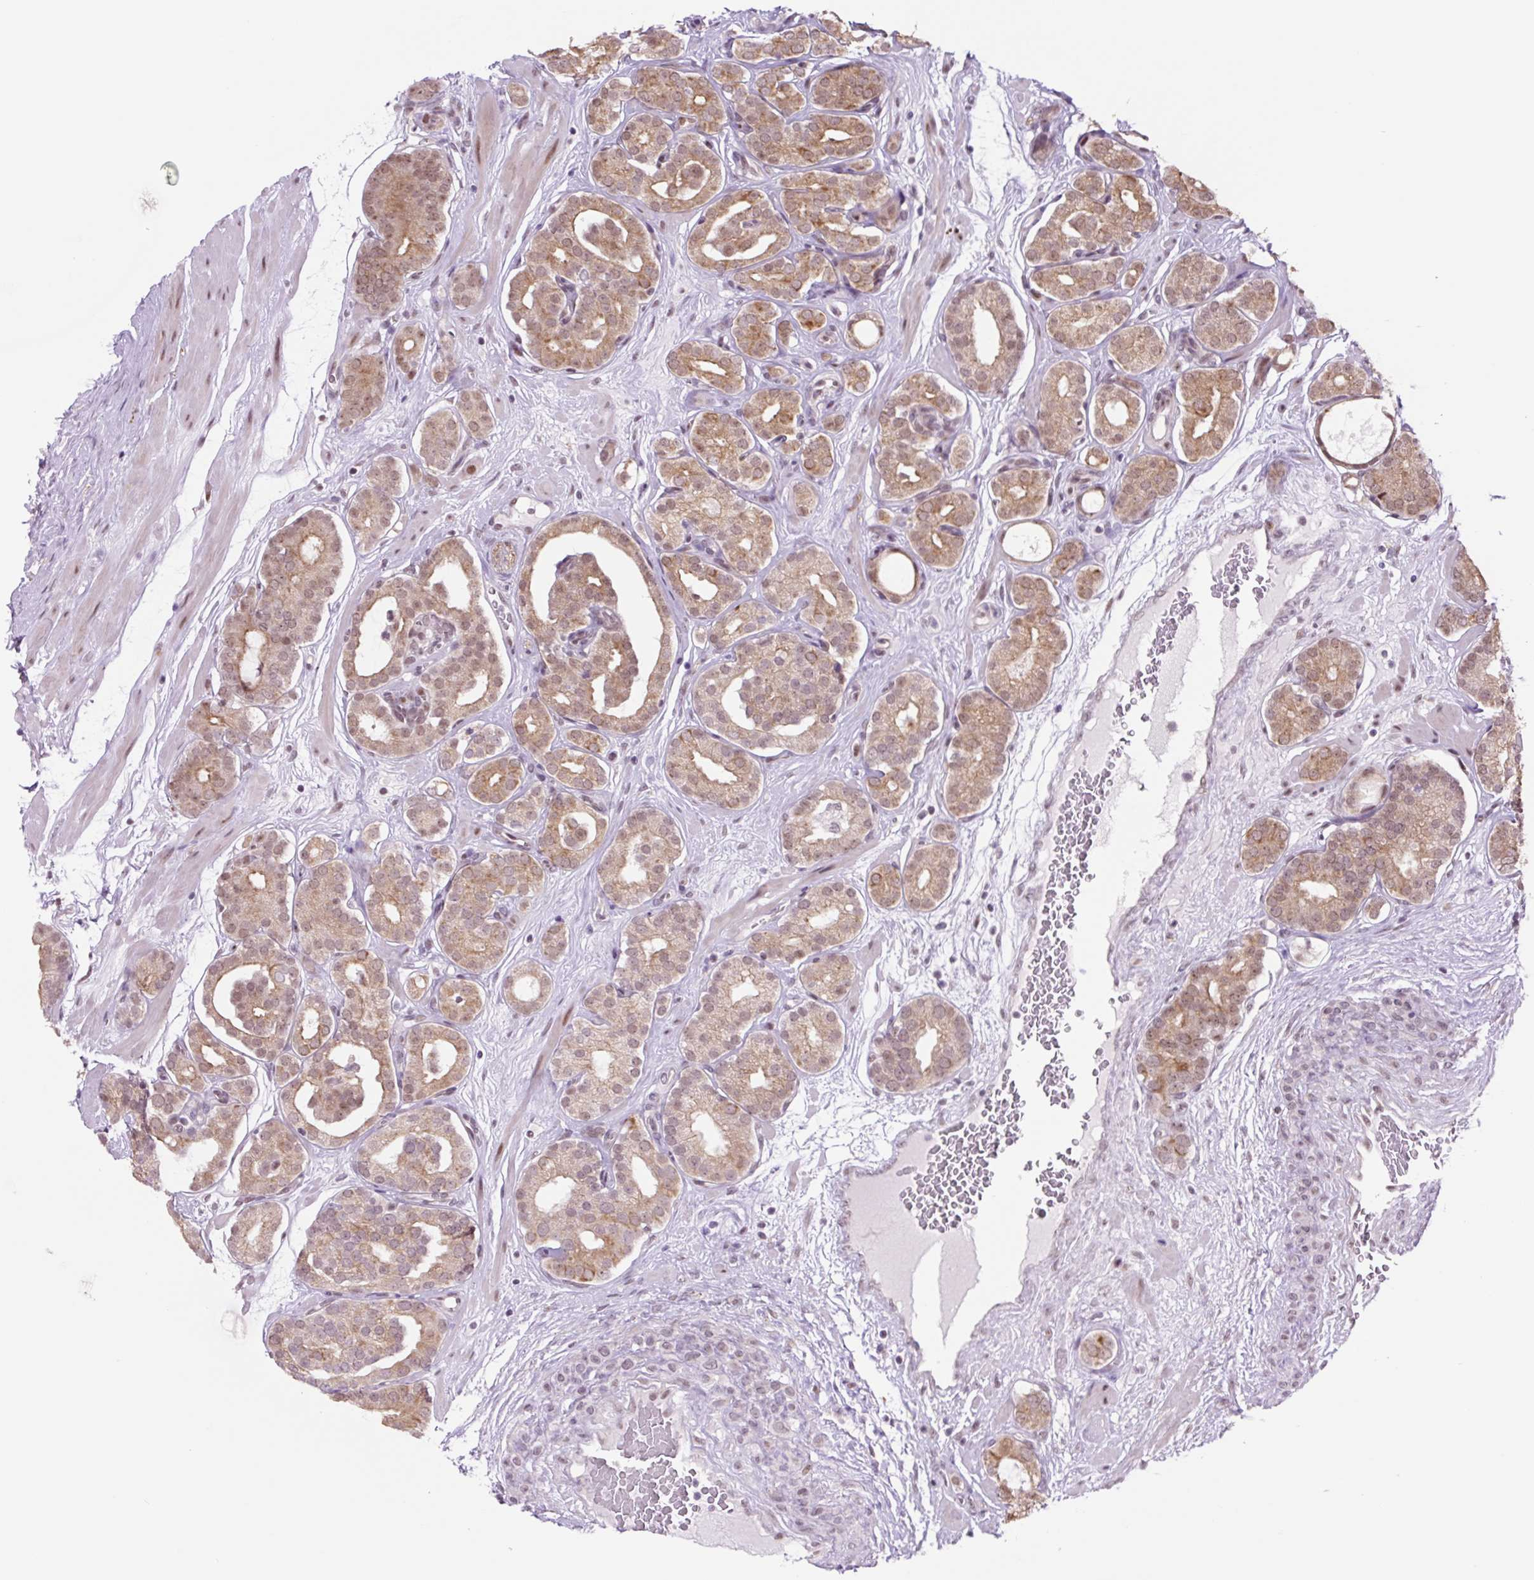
{"staining": {"intensity": "weak", "quantity": ">75%", "location": "cytoplasmic/membranous,nuclear"}, "tissue": "prostate cancer", "cell_type": "Tumor cells", "image_type": "cancer", "snomed": [{"axis": "morphology", "description": "Adenocarcinoma, High grade"}, {"axis": "topography", "description": "Prostate"}], "caption": "This is a photomicrograph of IHC staining of prostate high-grade adenocarcinoma, which shows weak staining in the cytoplasmic/membranous and nuclear of tumor cells.", "gene": "TAF1A", "patient": {"sex": "male", "age": 66}}